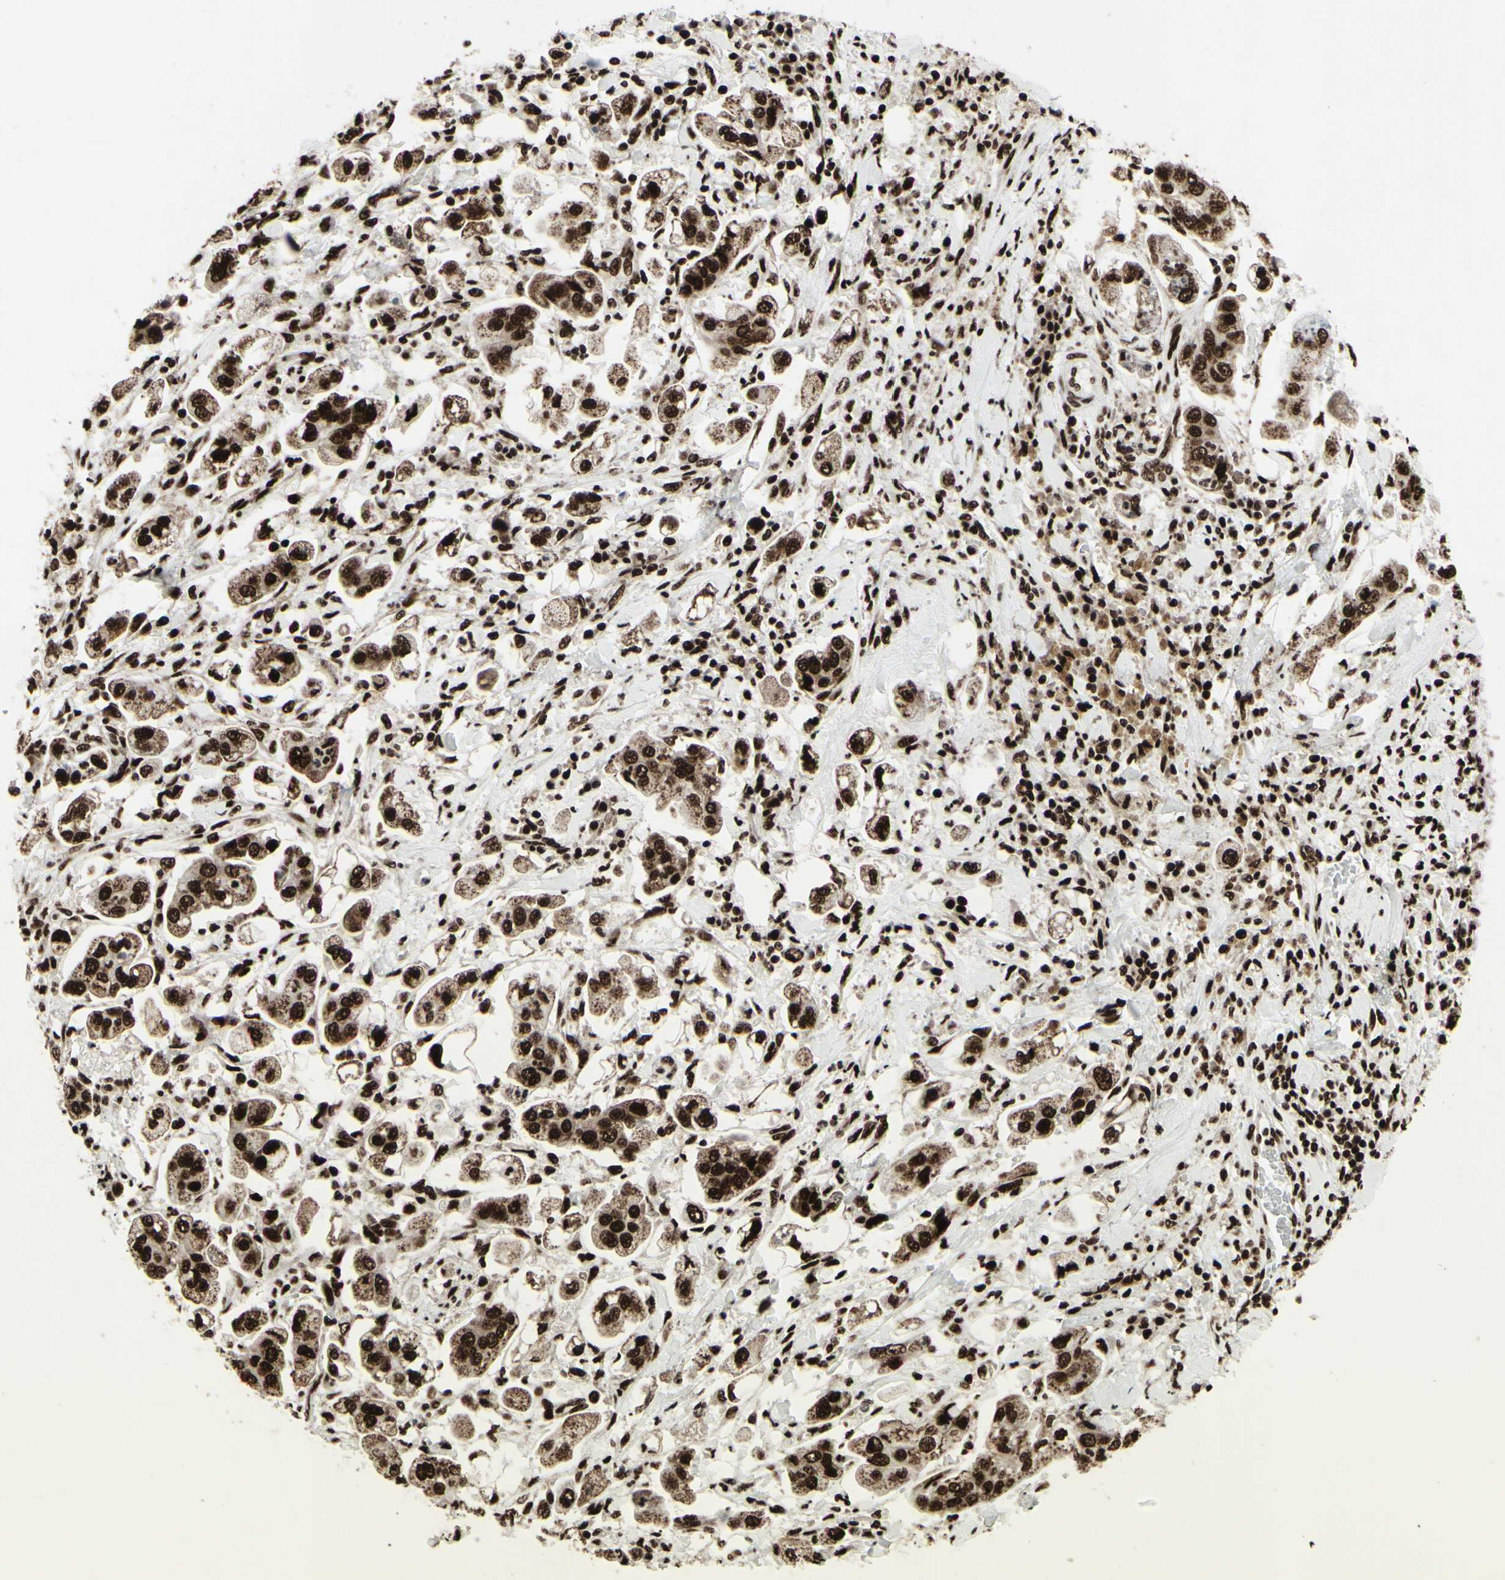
{"staining": {"intensity": "strong", "quantity": ">75%", "location": "nuclear"}, "tissue": "stomach cancer", "cell_type": "Tumor cells", "image_type": "cancer", "snomed": [{"axis": "morphology", "description": "Adenocarcinoma, NOS"}, {"axis": "topography", "description": "Stomach"}], "caption": "Immunohistochemical staining of stomach cancer exhibits strong nuclear protein expression in about >75% of tumor cells. (IHC, brightfield microscopy, high magnification).", "gene": "U2AF2", "patient": {"sex": "male", "age": 62}}